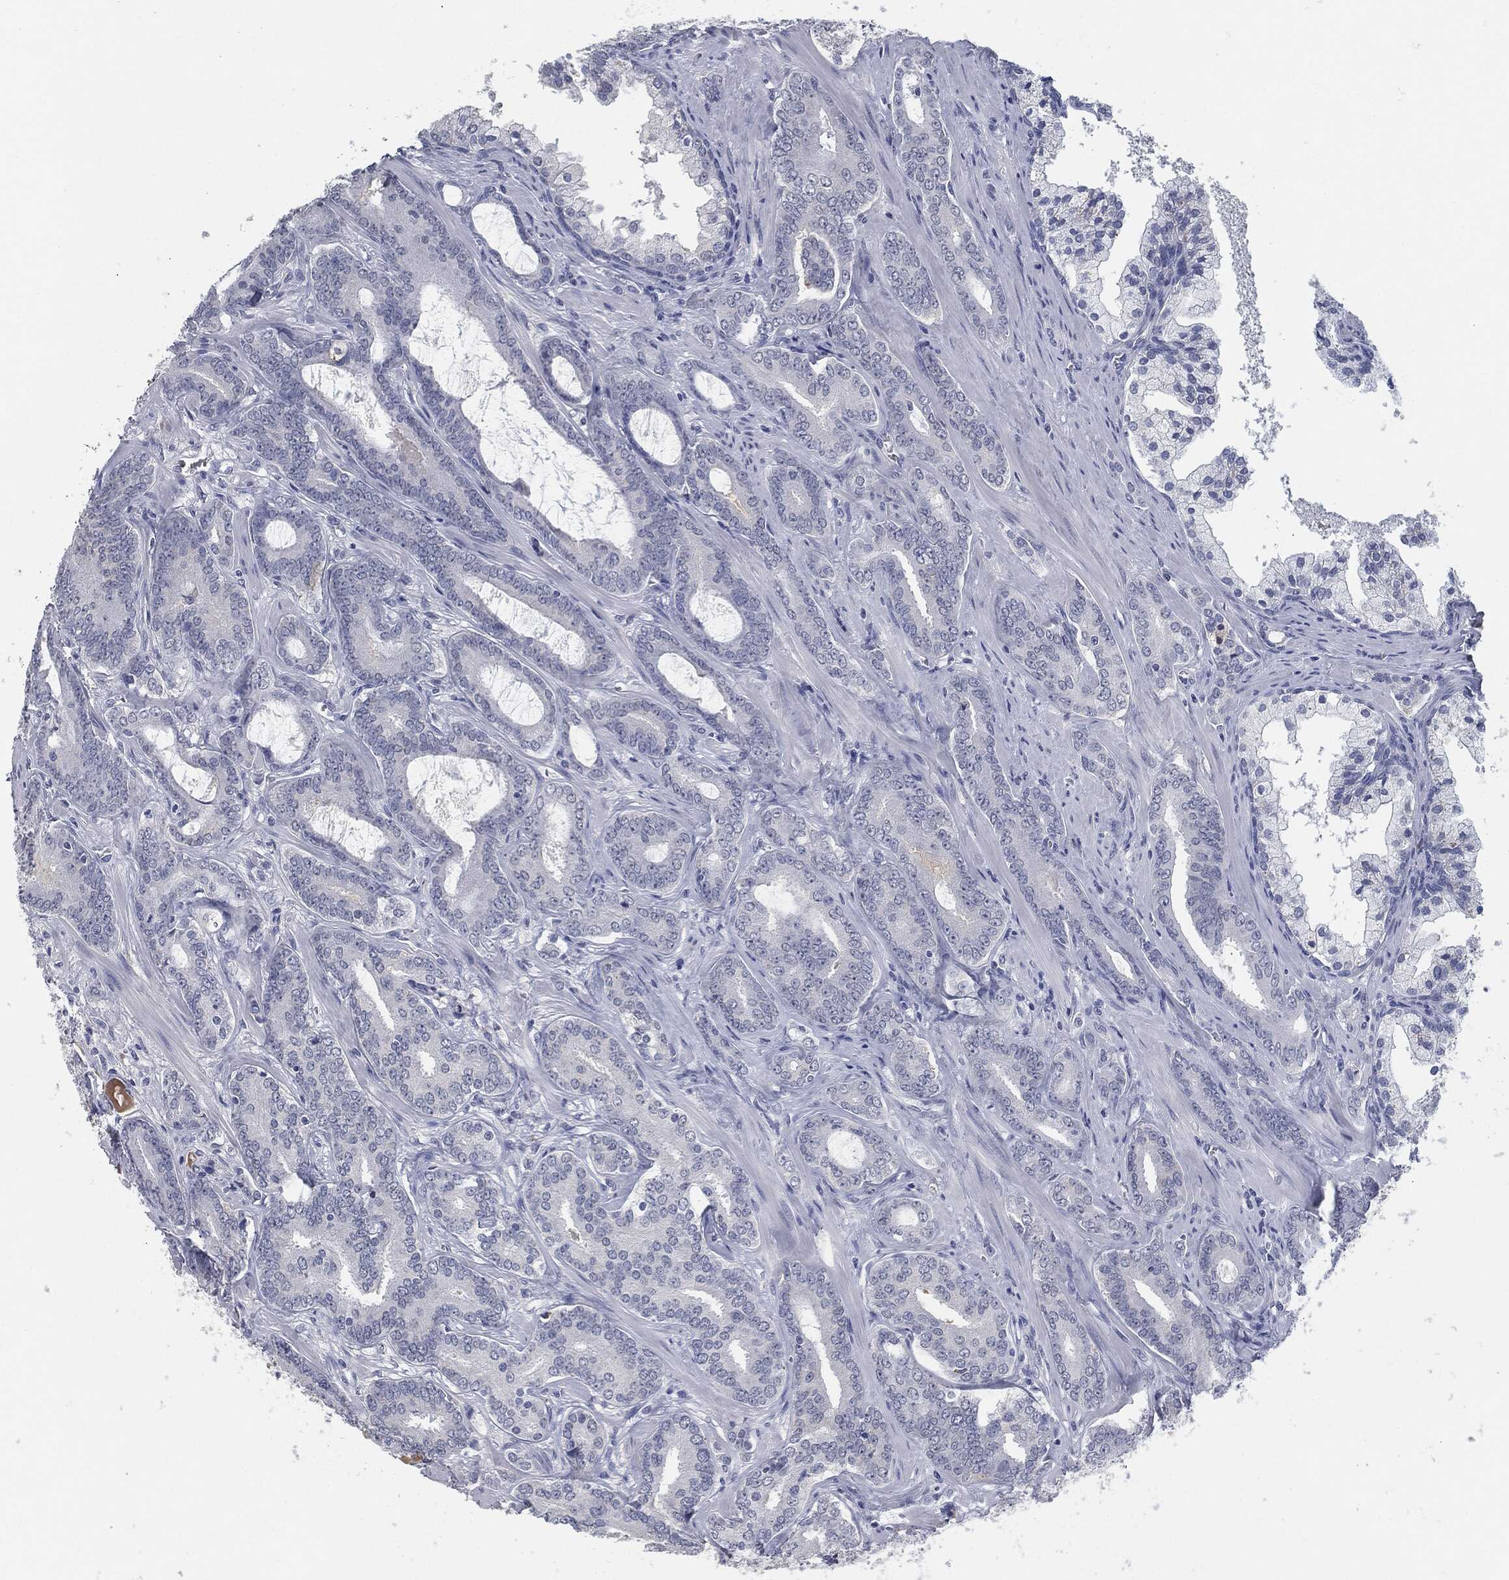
{"staining": {"intensity": "negative", "quantity": "none", "location": "none"}, "tissue": "prostate cancer", "cell_type": "Tumor cells", "image_type": "cancer", "snomed": [{"axis": "morphology", "description": "Adenocarcinoma, NOS"}, {"axis": "topography", "description": "Prostate"}], "caption": "Prostate cancer (adenocarcinoma) was stained to show a protein in brown. There is no significant staining in tumor cells.", "gene": "MST1", "patient": {"sex": "male", "age": 55}}